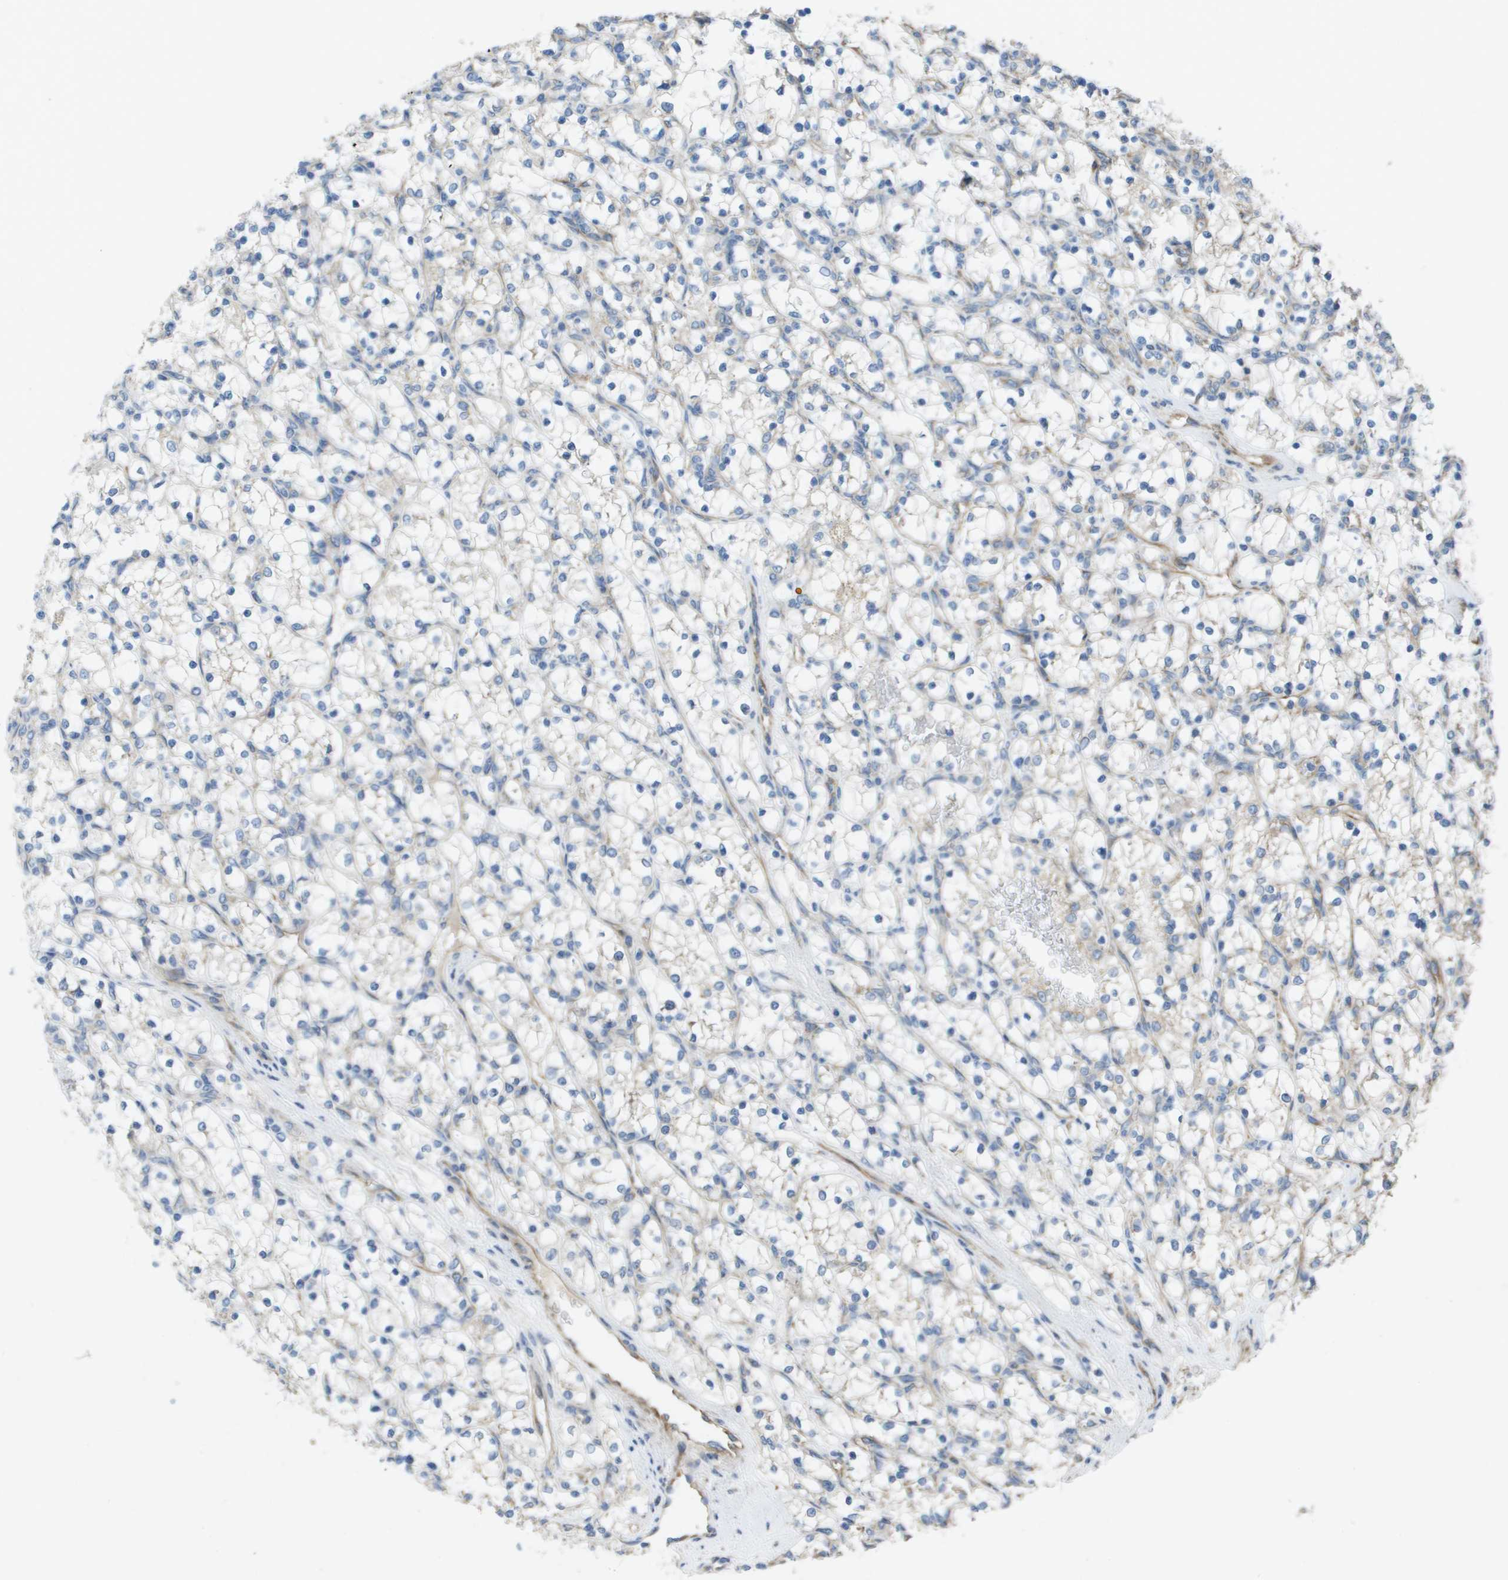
{"staining": {"intensity": "negative", "quantity": "none", "location": "none"}, "tissue": "renal cancer", "cell_type": "Tumor cells", "image_type": "cancer", "snomed": [{"axis": "morphology", "description": "Adenocarcinoma, NOS"}, {"axis": "topography", "description": "Kidney"}], "caption": "The IHC image has no significant expression in tumor cells of renal cancer tissue.", "gene": "CLCN2", "patient": {"sex": "female", "age": 69}}